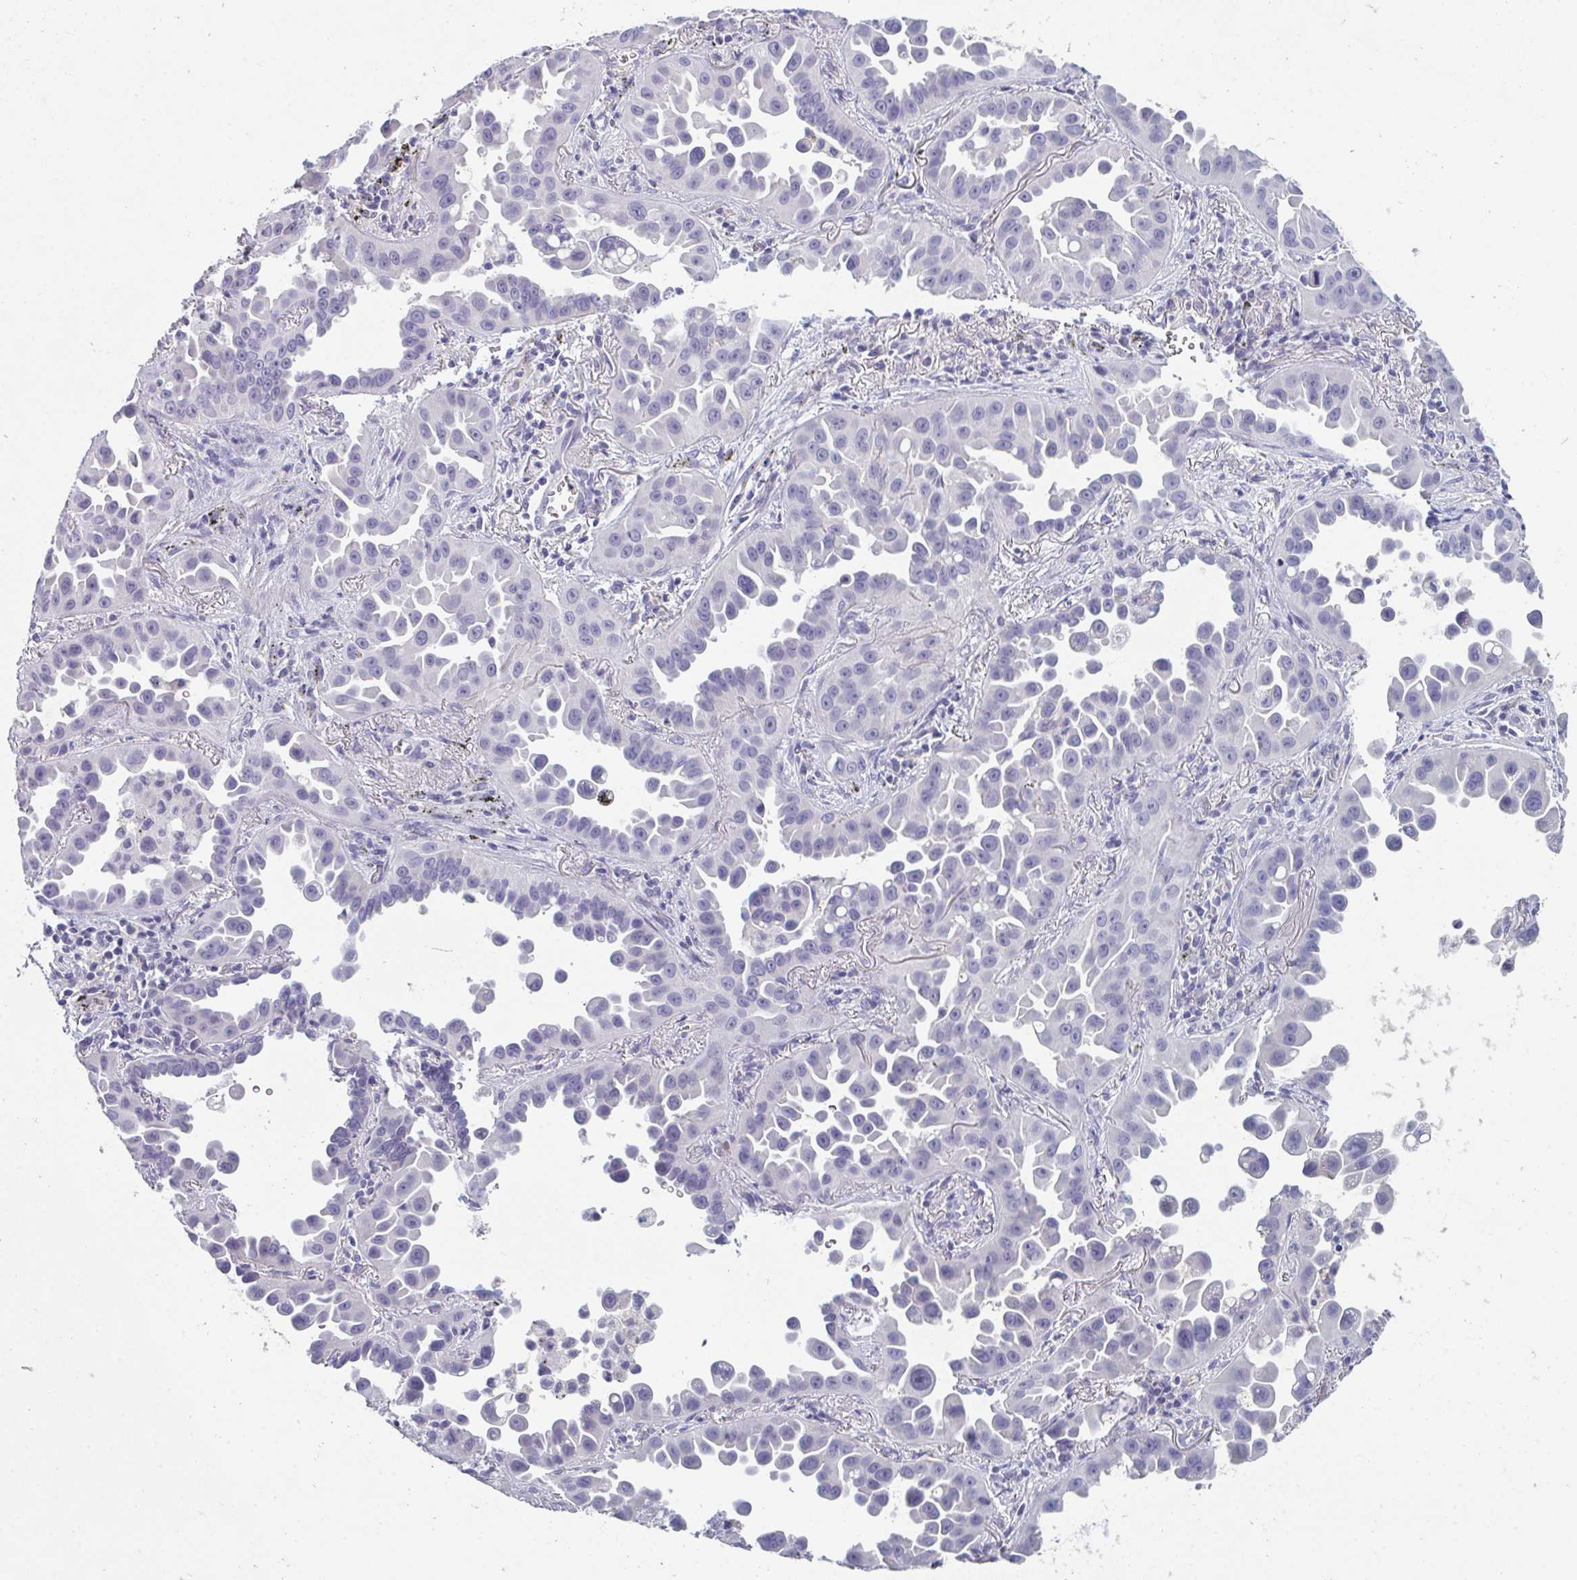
{"staining": {"intensity": "negative", "quantity": "none", "location": "none"}, "tissue": "lung cancer", "cell_type": "Tumor cells", "image_type": "cancer", "snomed": [{"axis": "morphology", "description": "Adenocarcinoma, NOS"}, {"axis": "topography", "description": "Lung"}], "caption": "Protein analysis of lung cancer reveals no significant staining in tumor cells. Brightfield microscopy of immunohistochemistry (IHC) stained with DAB (3,3'-diaminobenzidine) (brown) and hematoxylin (blue), captured at high magnification.", "gene": "ADAM21", "patient": {"sex": "male", "age": 68}}